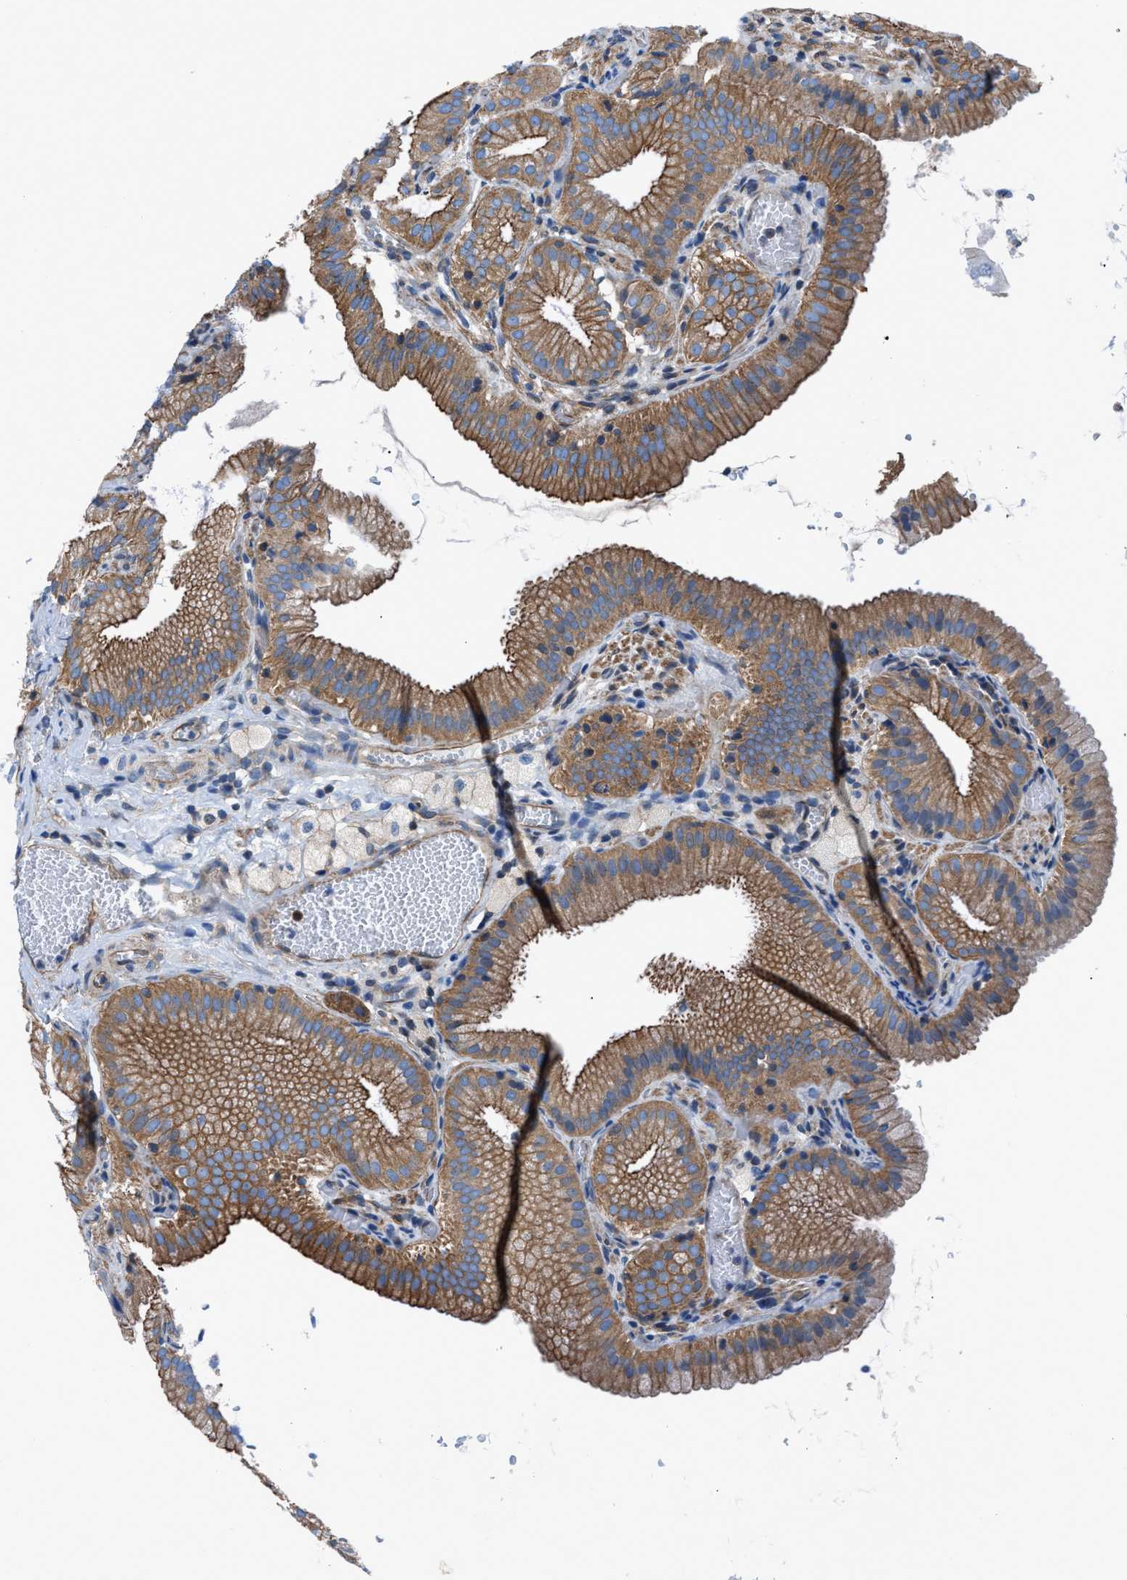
{"staining": {"intensity": "strong", "quantity": ">75%", "location": "cytoplasmic/membranous"}, "tissue": "gallbladder", "cell_type": "Glandular cells", "image_type": "normal", "snomed": [{"axis": "morphology", "description": "Normal tissue, NOS"}, {"axis": "topography", "description": "Gallbladder"}], "caption": "Immunohistochemistry (IHC) of benign human gallbladder exhibits high levels of strong cytoplasmic/membranous expression in approximately >75% of glandular cells.", "gene": "DMAC1", "patient": {"sex": "male", "age": 54}}